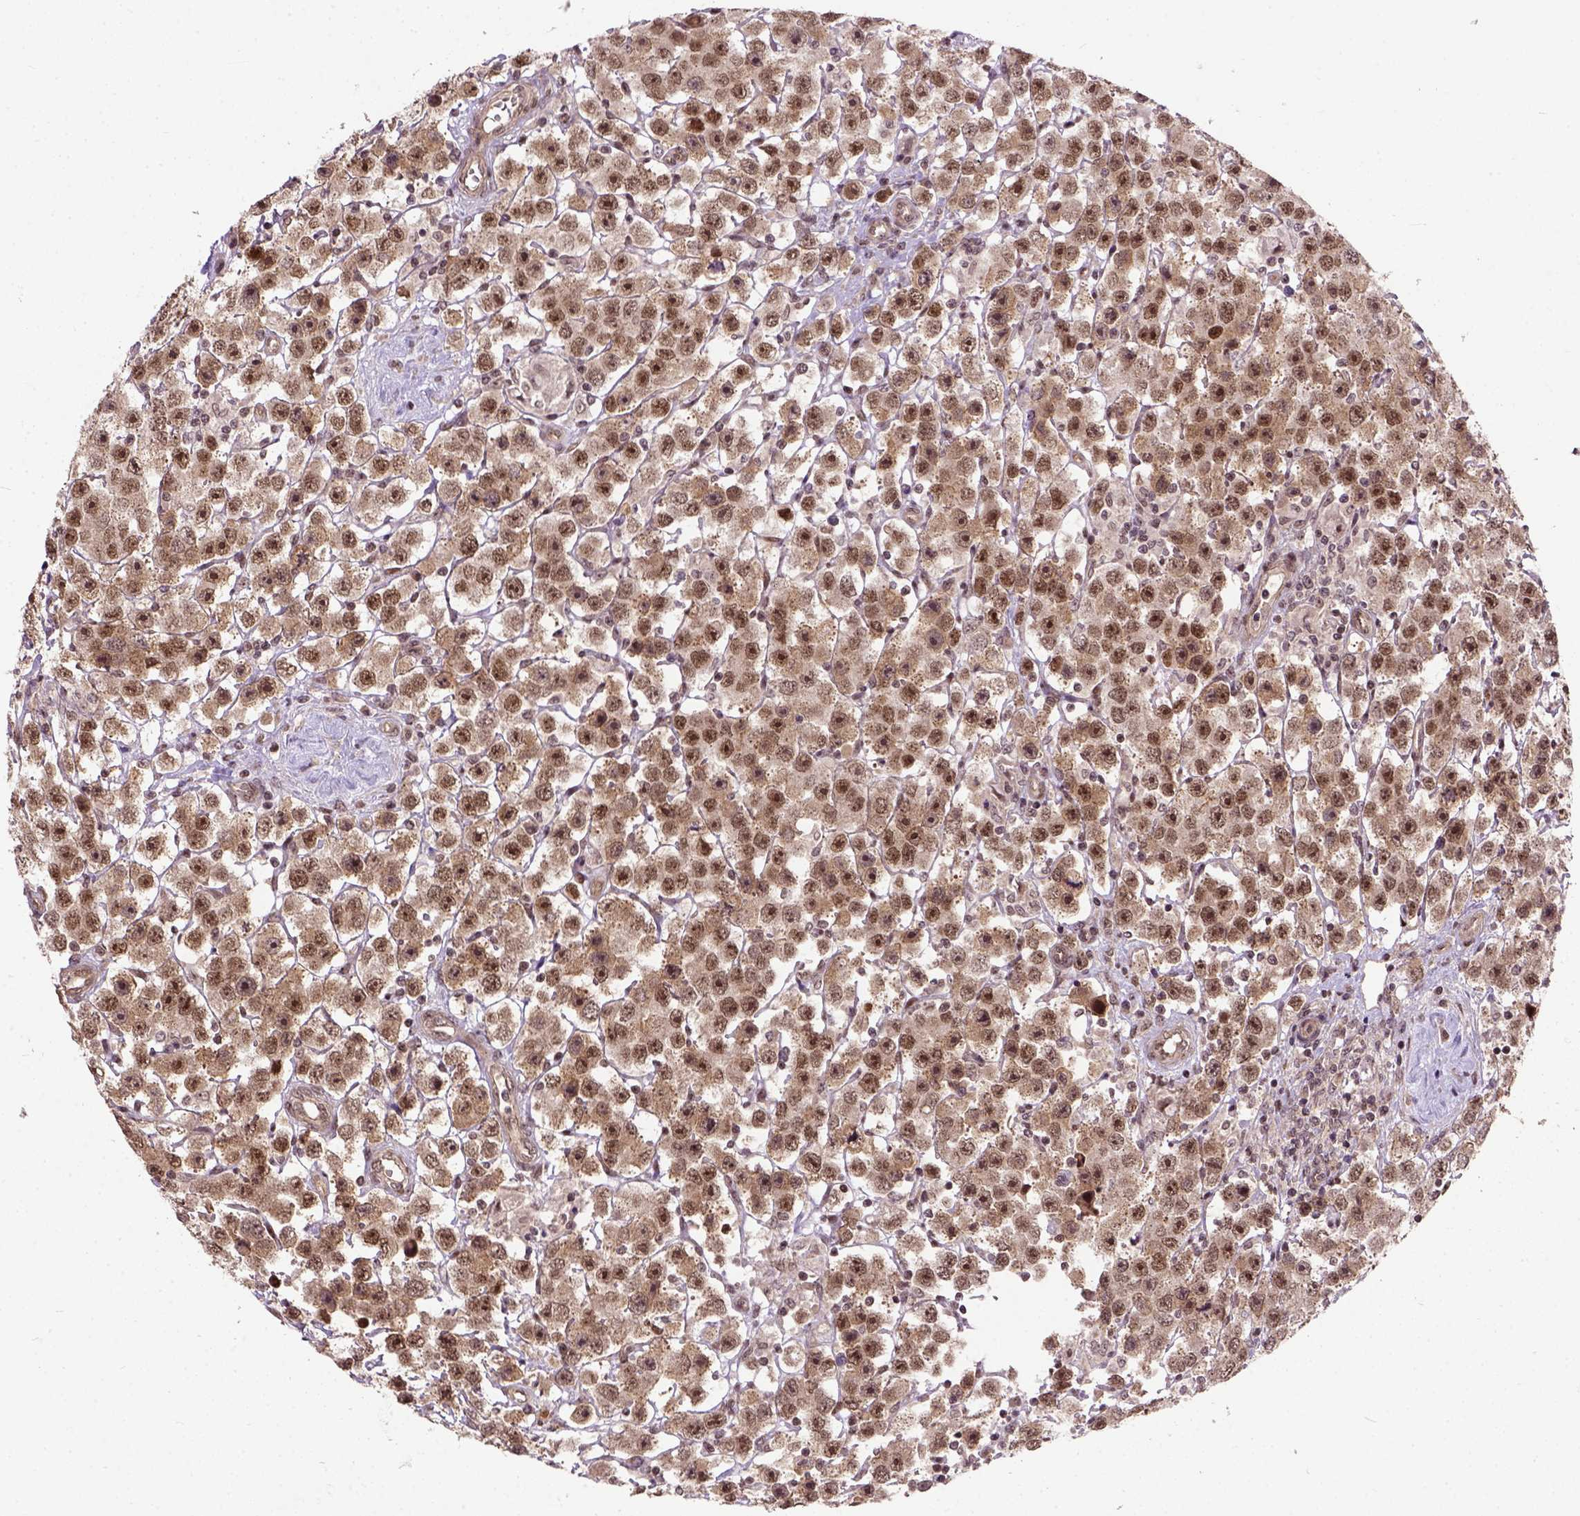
{"staining": {"intensity": "moderate", "quantity": ">75%", "location": "nuclear"}, "tissue": "testis cancer", "cell_type": "Tumor cells", "image_type": "cancer", "snomed": [{"axis": "morphology", "description": "Seminoma, NOS"}, {"axis": "topography", "description": "Testis"}], "caption": "Testis cancer stained for a protein displays moderate nuclear positivity in tumor cells.", "gene": "ZNF630", "patient": {"sex": "male", "age": 45}}